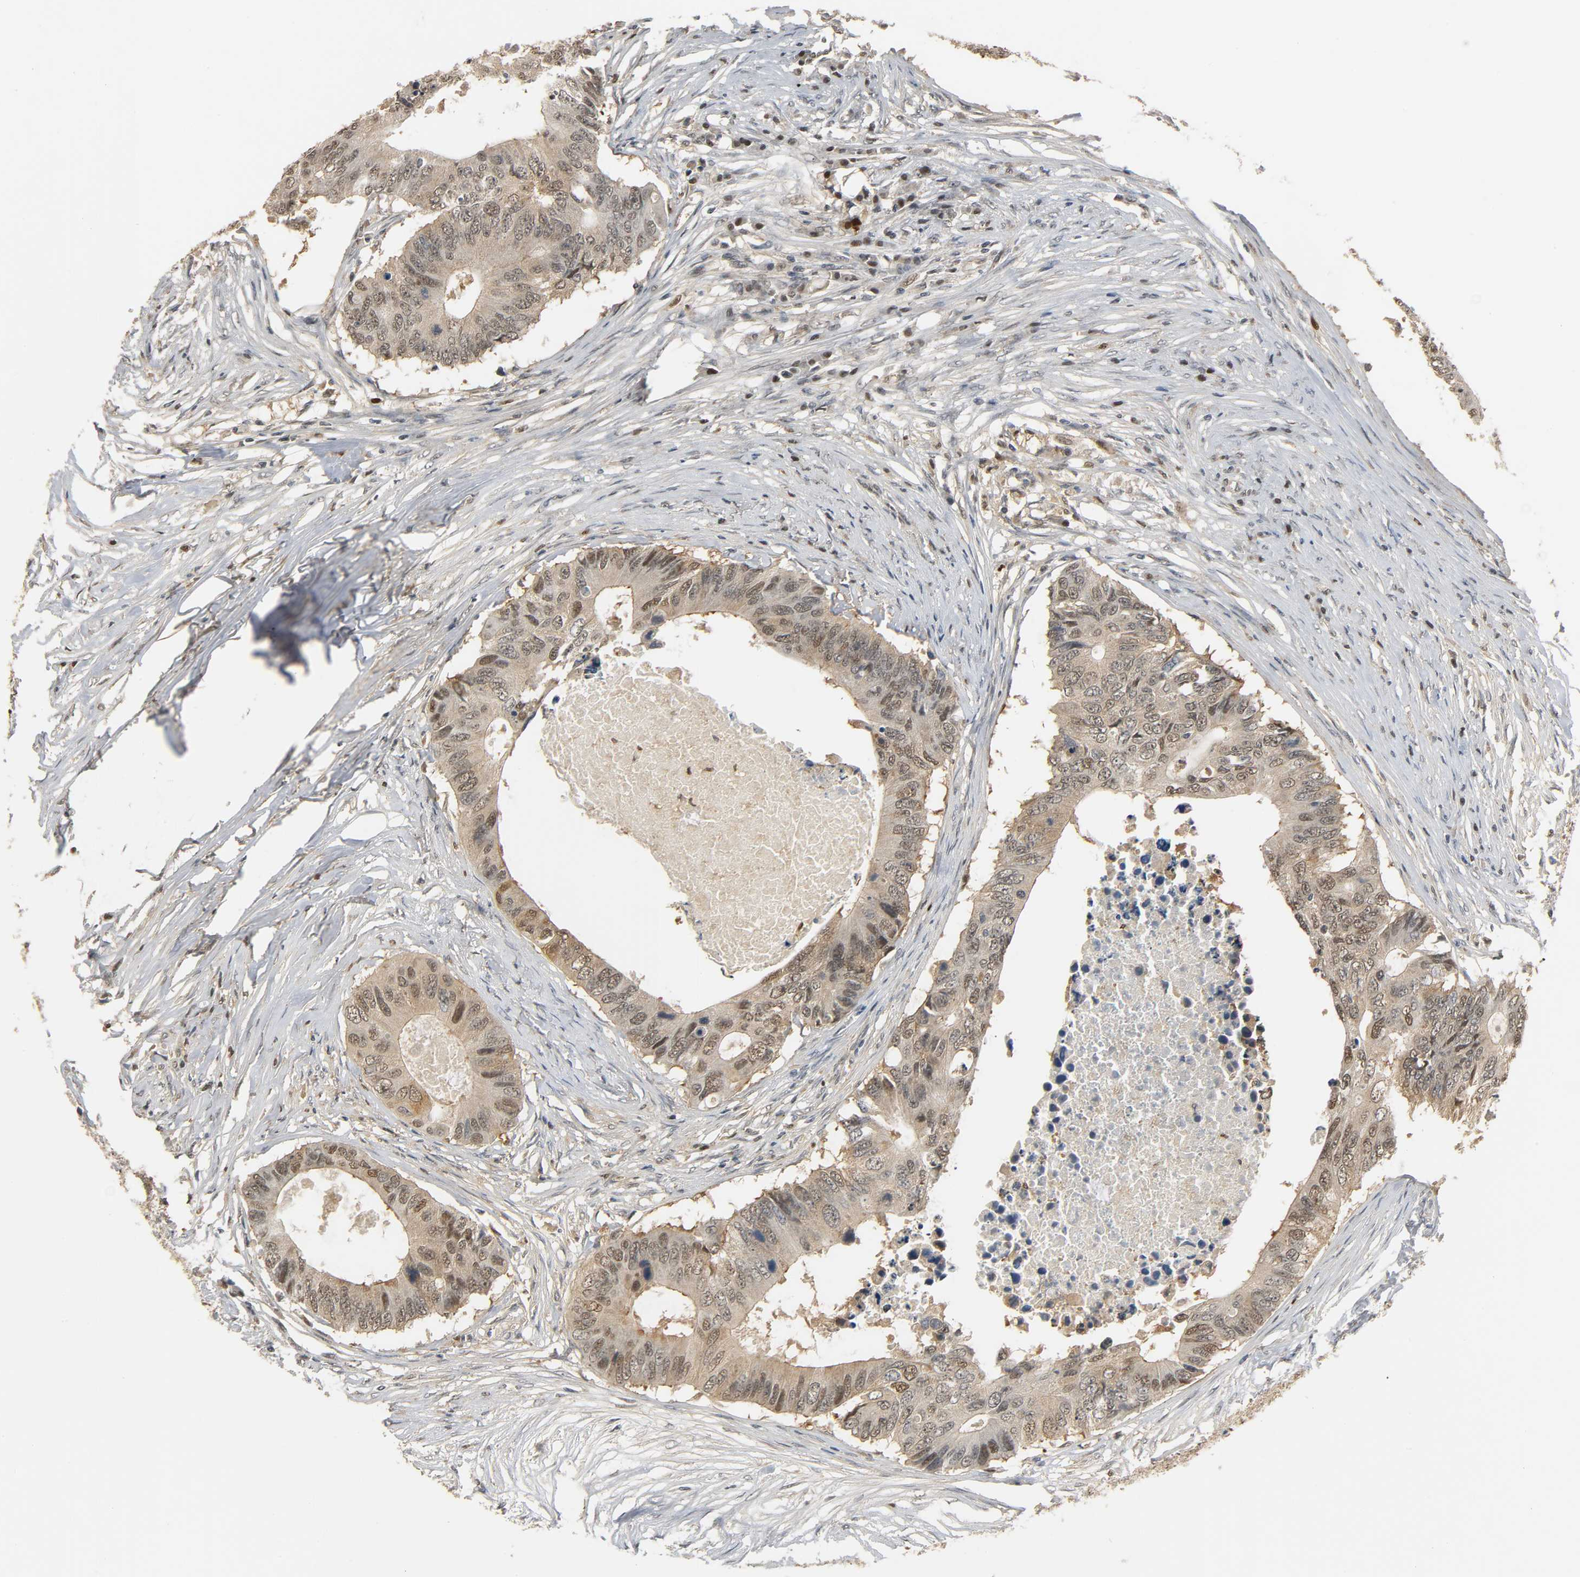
{"staining": {"intensity": "weak", "quantity": ">75%", "location": "cytoplasmic/membranous,nuclear"}, "tissue": "colorectal cancer", "cell_type": "Tumor cells", "image_type": "cancer", "snomed": [{"axis": "morphology", "description": "Adenocarcinoma, NOS"}, {"axis": "topography", "description": "Colon"}], "caption": "Immunohistochemical staining of human colorectal adenocarcinoma reveals low levels of weak cytoplasmic/membranous and nuclear staining in about >75% of tumor cells.", "gene": "ZFPM2", "patient": {"sex": "male", "age": 71}}